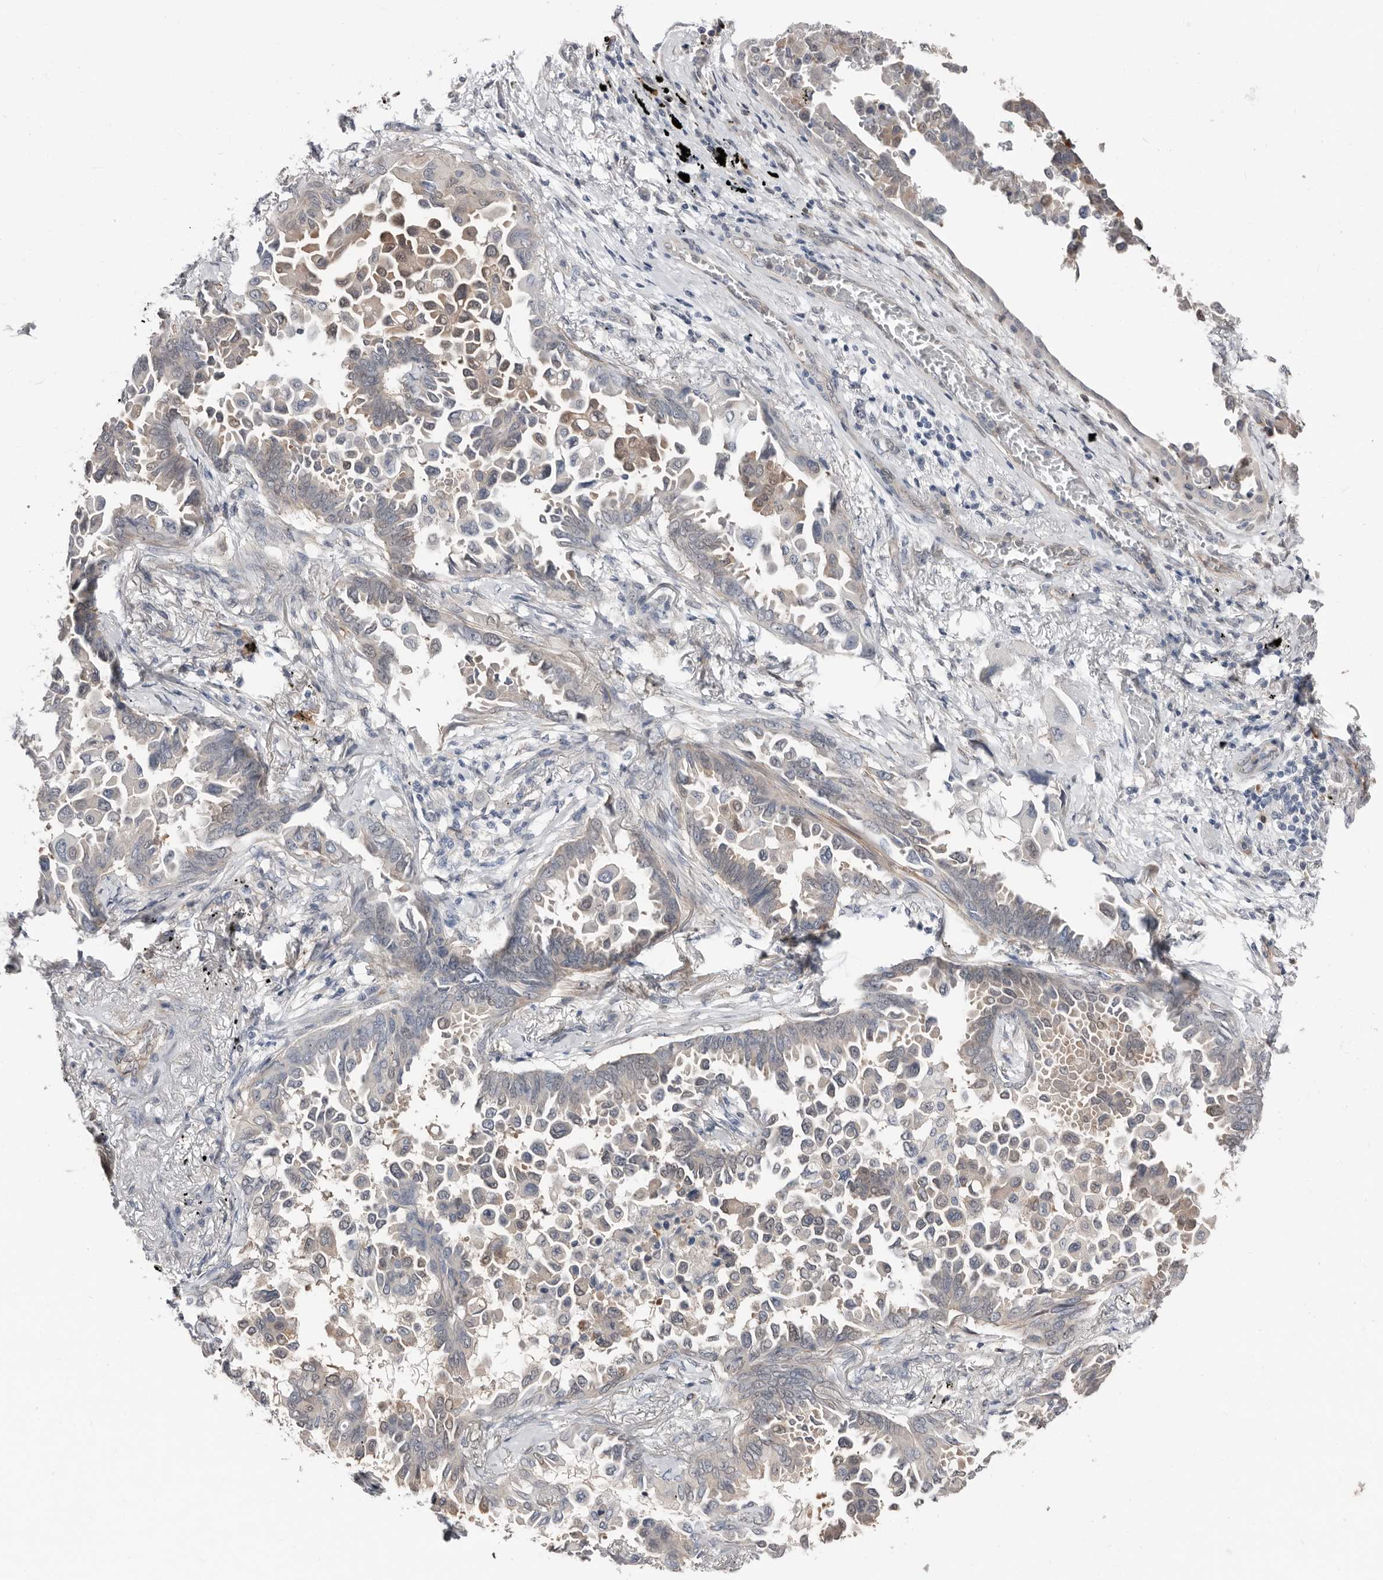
{"staining": {"intensity": "weak", "quantity": "<25%", "location": "cytoplasmic/membranous"}, "tissue": "lung cancer", "cell_type": "Tumor cells", "image_type": "cancer", "snomed": [{"axis": "morphology", "description": "Adenocarcinoma, NOS"}, {"axis": "topography", "description": "Lung"}], "caption": "High magnification brightfield microscopy of lung cancer (adenocarcinoma) stained with DAB (brown) and counterstained with hematoxylin (blue): tumor cells show no significant staining.", "gene": "ASRGL1", "patient": {"sex": "female", "age": 67}}